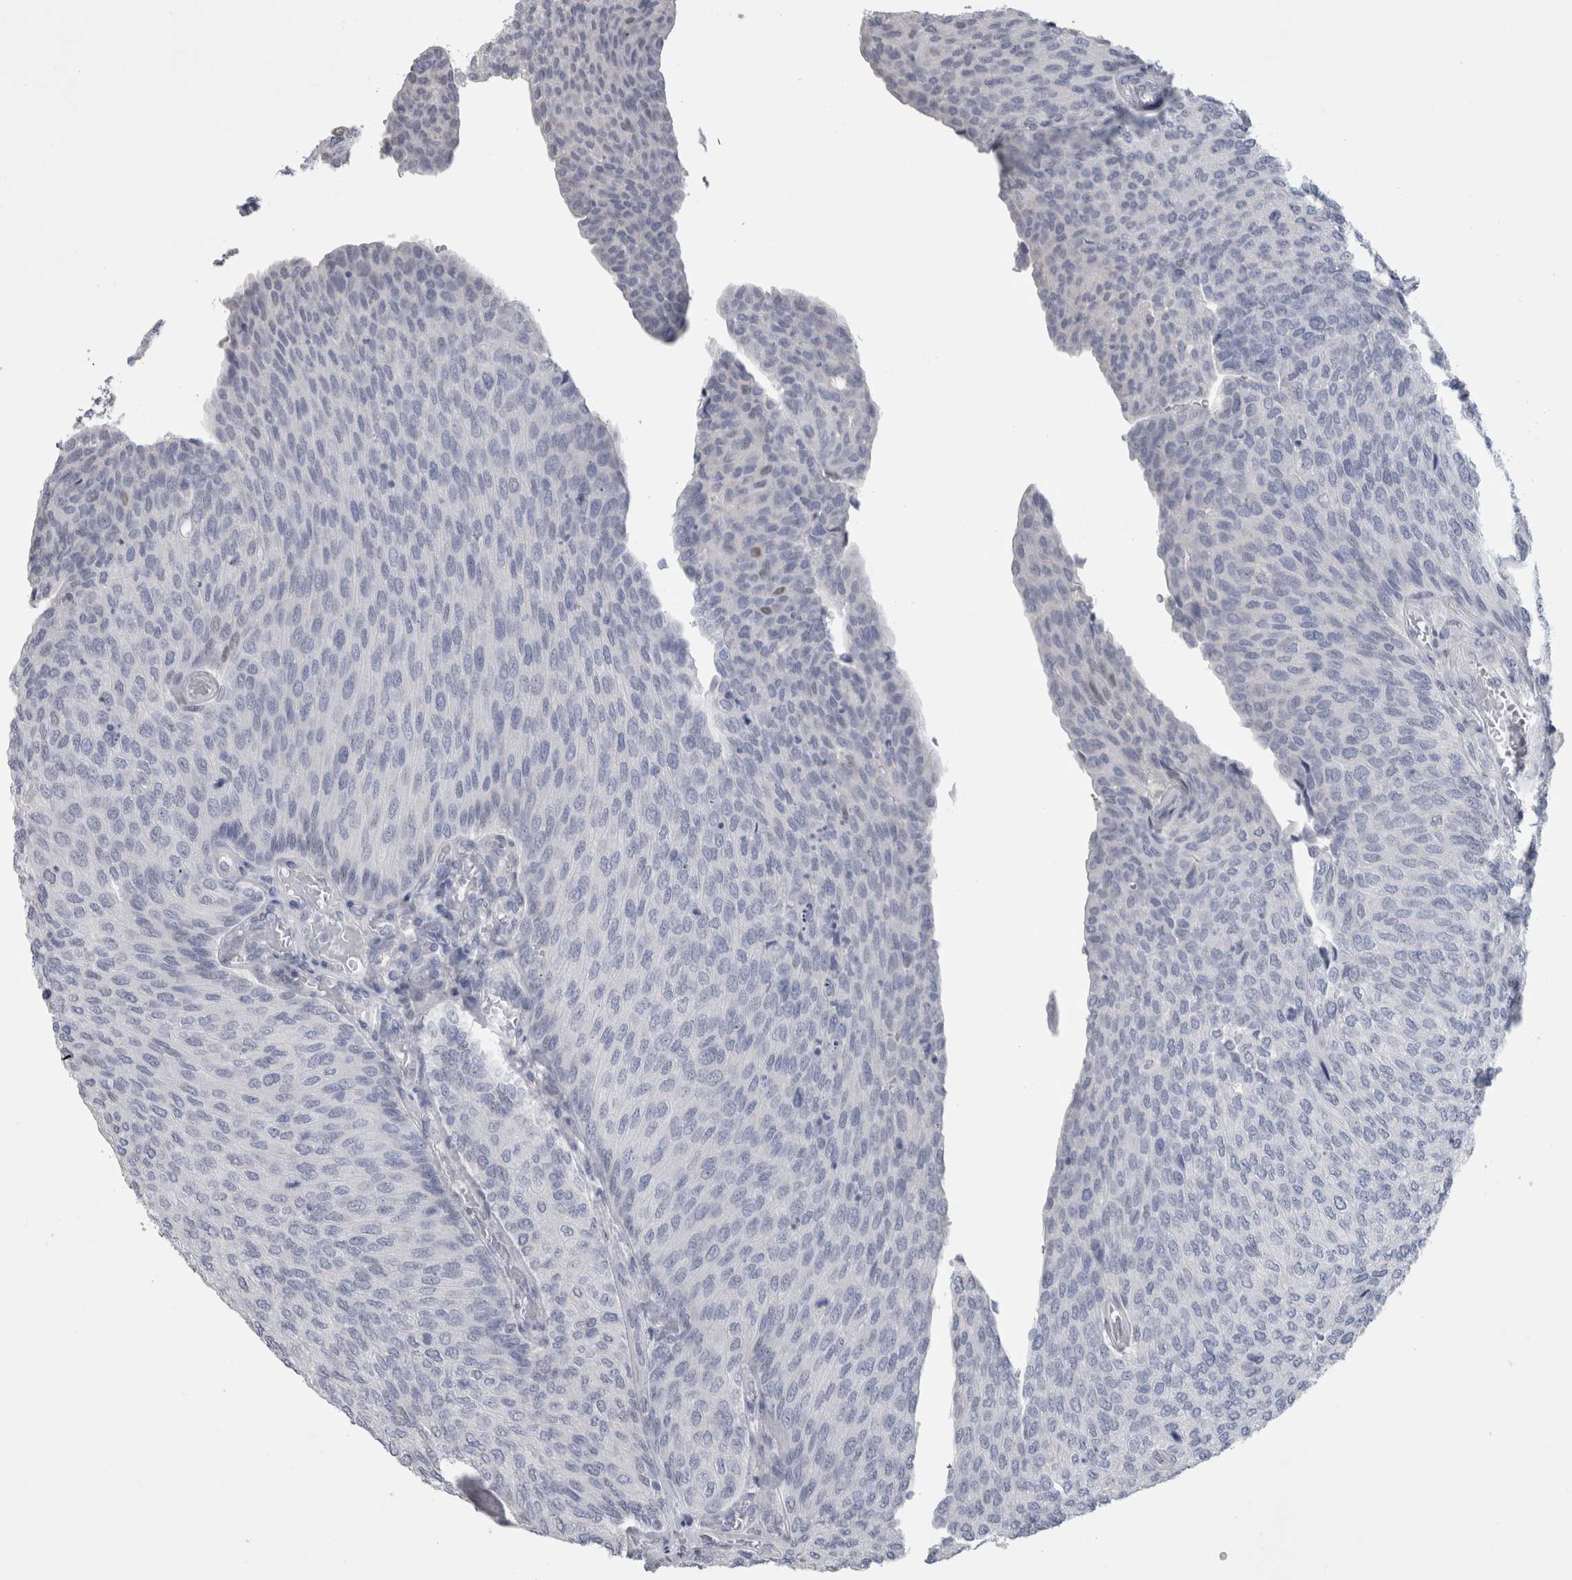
{"staining": {"intensity": "negative", "quantity": "none", "location": "none"}, "tissue": "urothelial cancer", "cell_type": "Tumor cells", "image_type": "cancer", "snomed": [{"axis": "morphology", "description": "Urothelial carcinoma, Low grade"}, {"axis": "topography", "description": "Urinary bladder"}], "caption": "There is no significant expression in tumor cells of urothelial carcinoma (low-grade).", "gene": "IL33", "patient": {"sex": "female", "age": 79}}